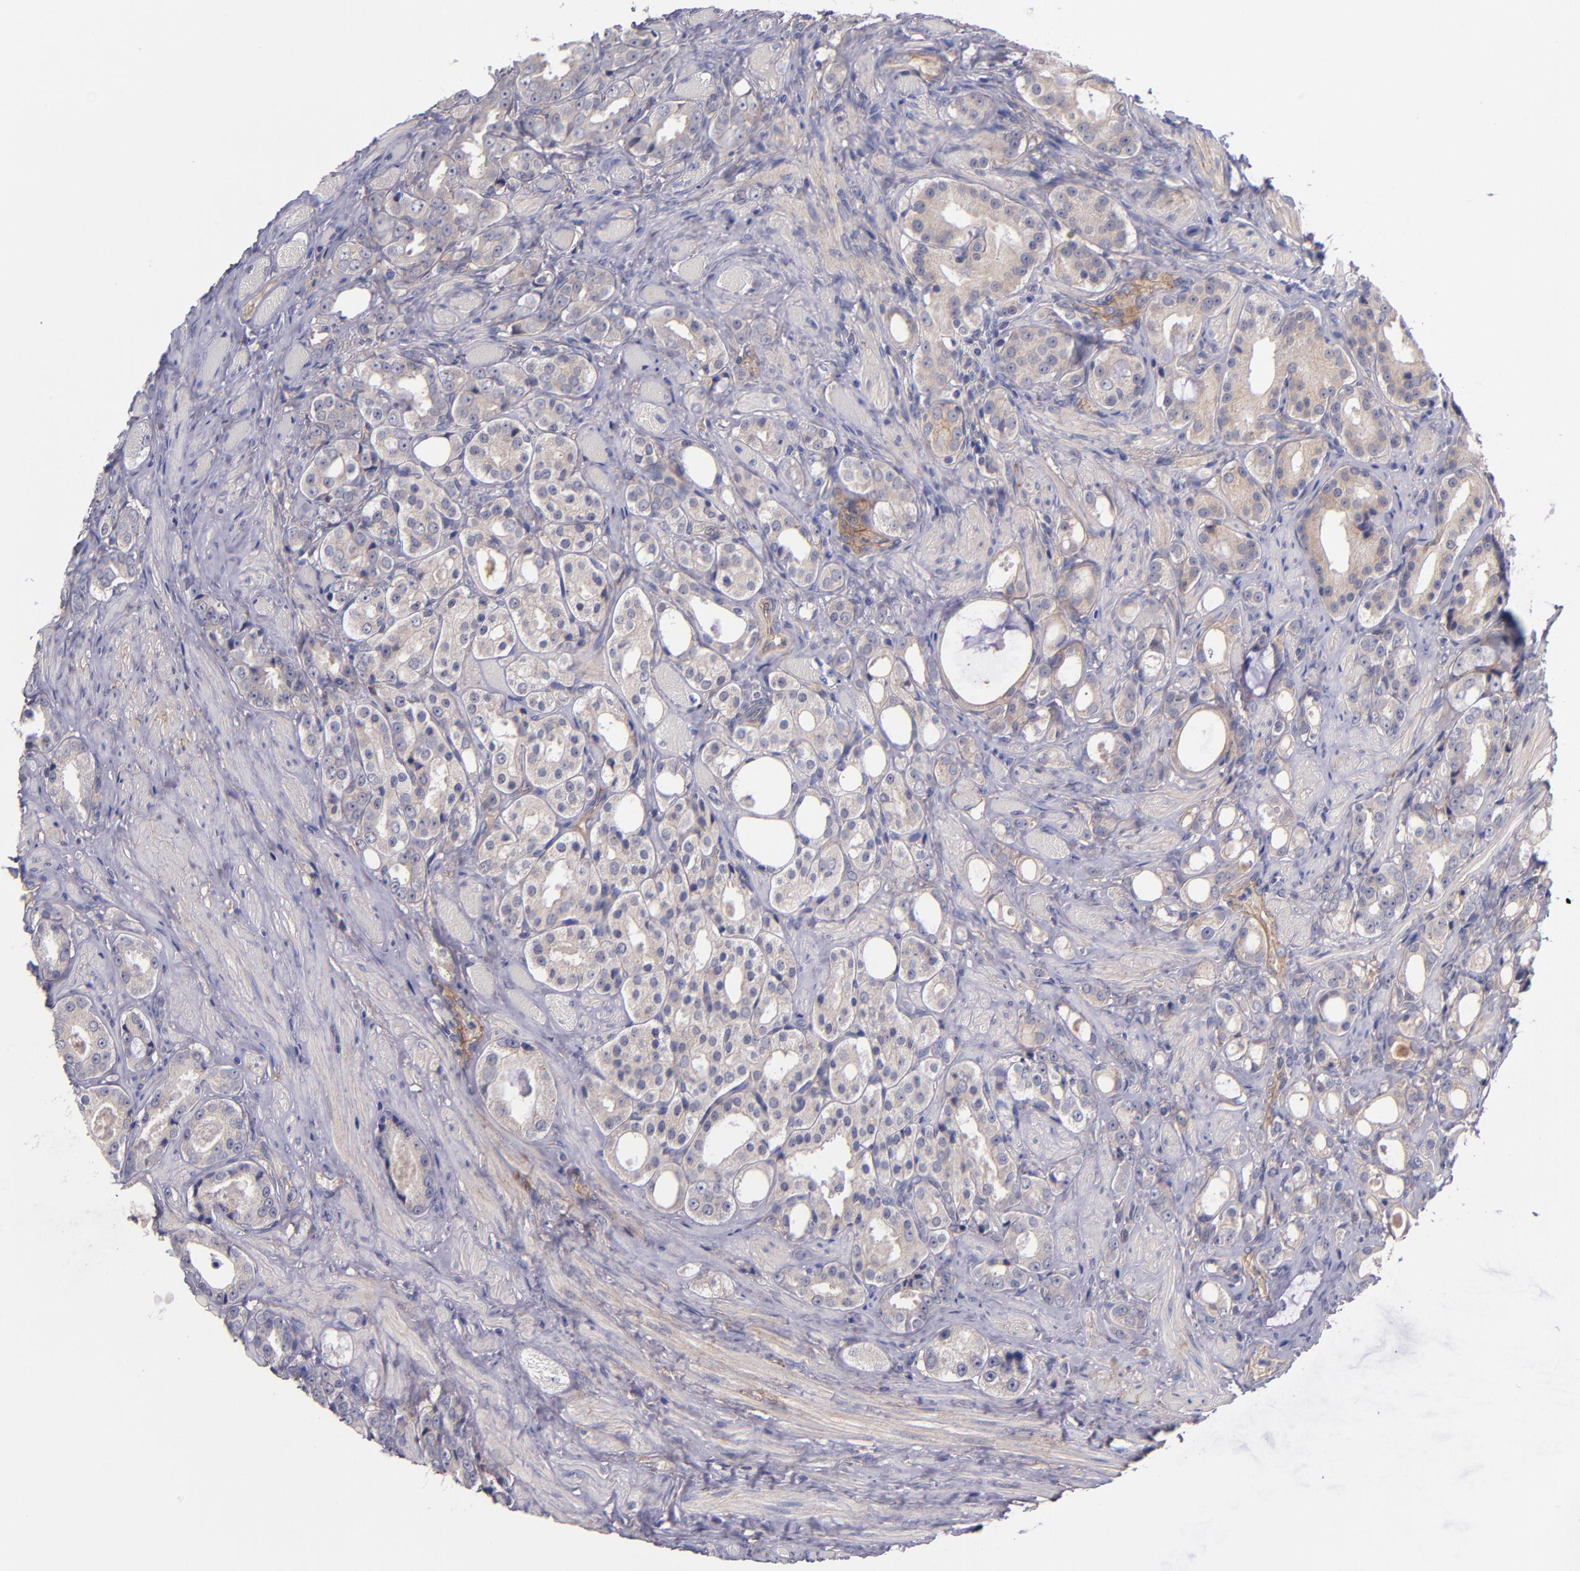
{"staining": {"intensity": "weak", "quantity": "25%-75%", "location": "cytoplasmic/membranous"}, "tissue": "prostate cancer", "cell_type": "Tumor cells", "image_type": "cancer", "snomed": [{"axis": "morphology", "description": "Adenocarcinoma, Medium grade"}, {"axis": "topography", "description": "Prostate"}], "caption": "Immunohistochemical staining of prostate cancer displays low levels of weak cytoplasmic/membranous protein positivity in approximately 25%-75% of tumor cells.", "gene": "PLSCR4", "patient": {"sex": "male", "age": 60}}